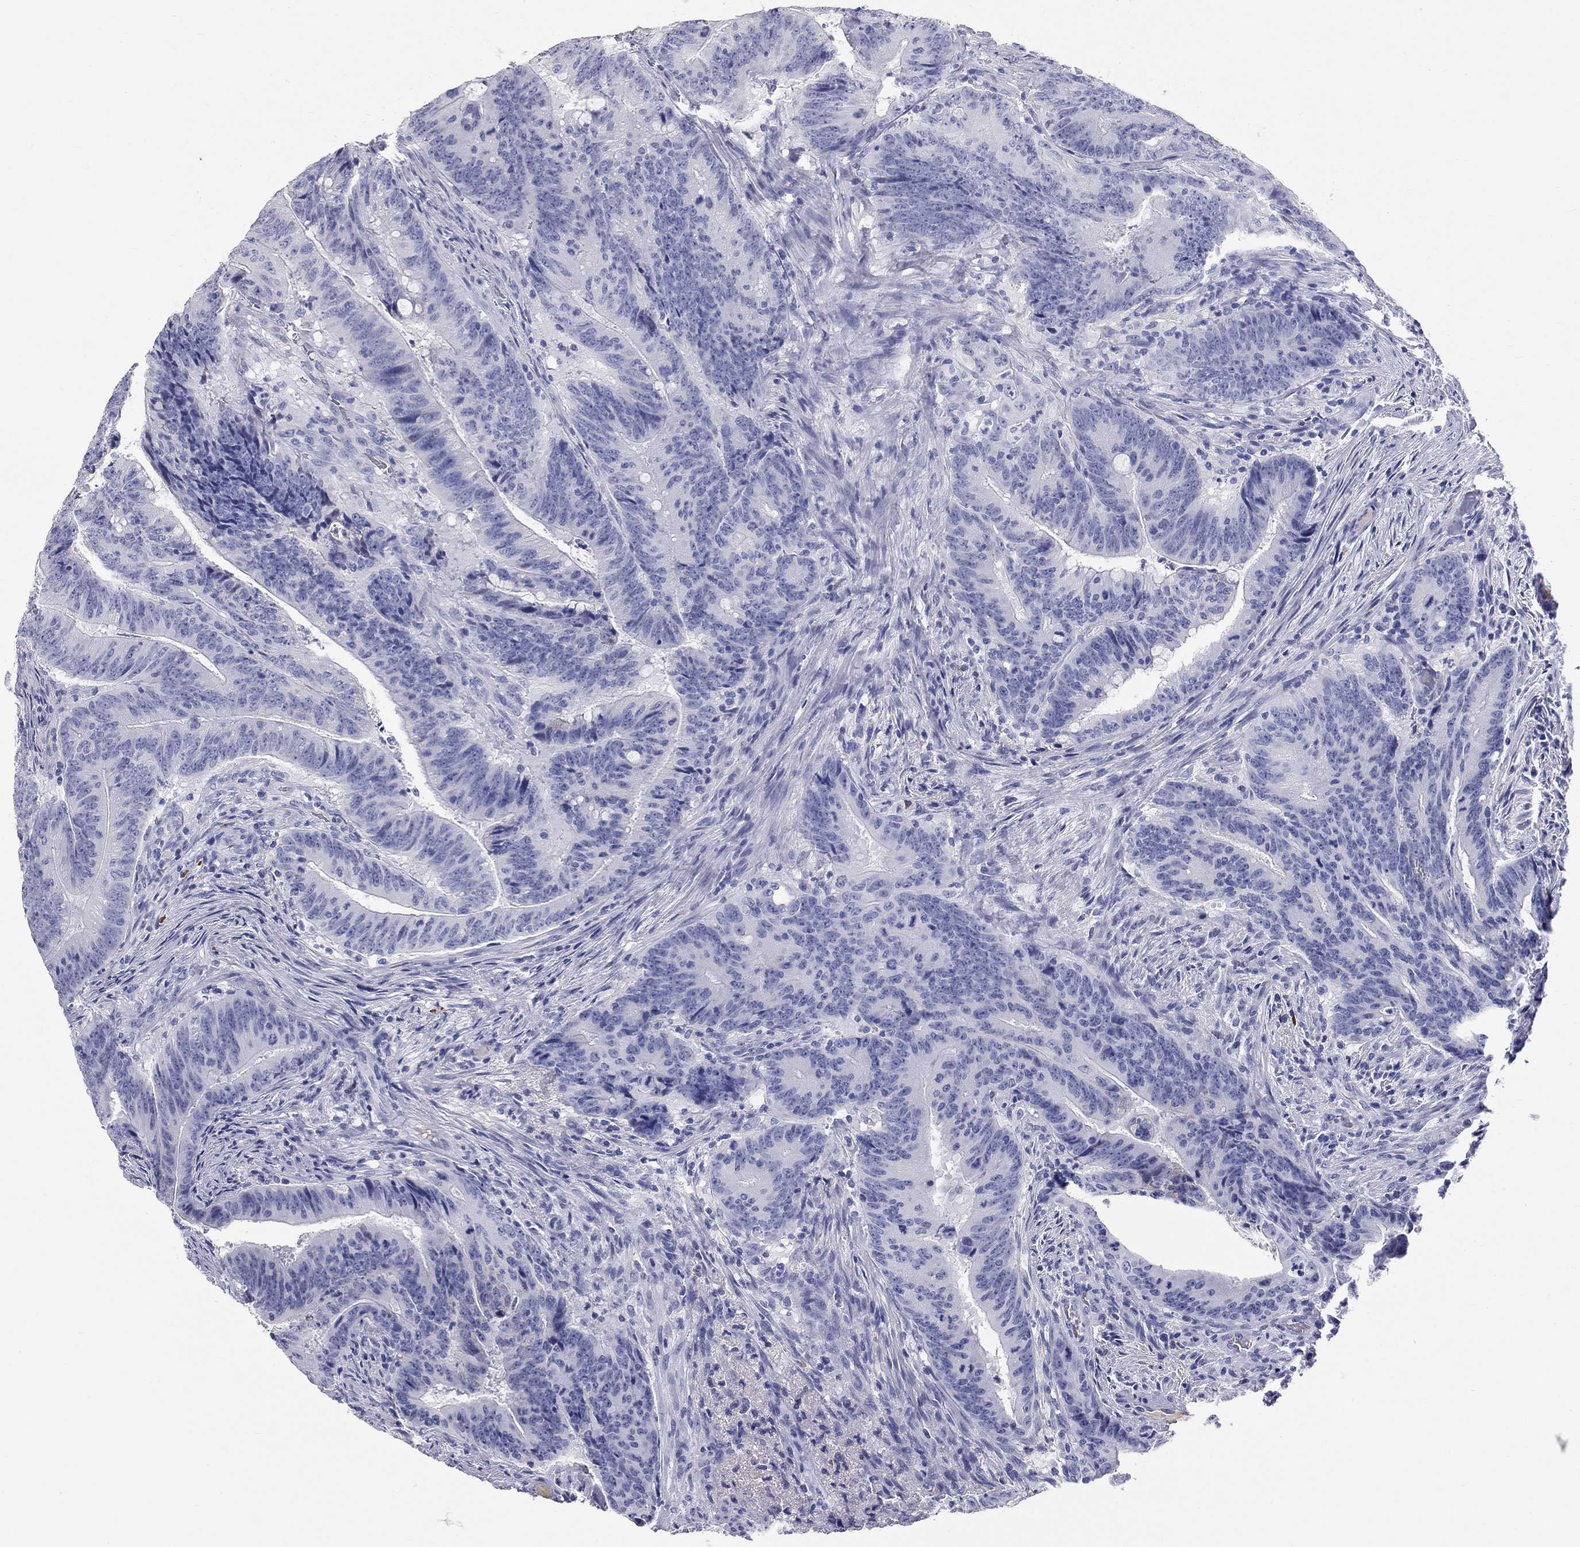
{"staining": {"intensity": "negative", "quantity": "none", "location": "none"}, "tissue": "colorectal cancer", "cell_type": "Tumor cells", "image_type": "cancer", "snomed": [{"axis": "morphology", "description": "Adenocarcinoma, NOS"}, {"axis": "topography", "description": "Colon"}], "caption": "Tumor cells show no significant protein staining in colorectal cancer (adenocarcinoma).", "gene": "PHOX2B", "patient": {"sex": "female", "age": 87}}